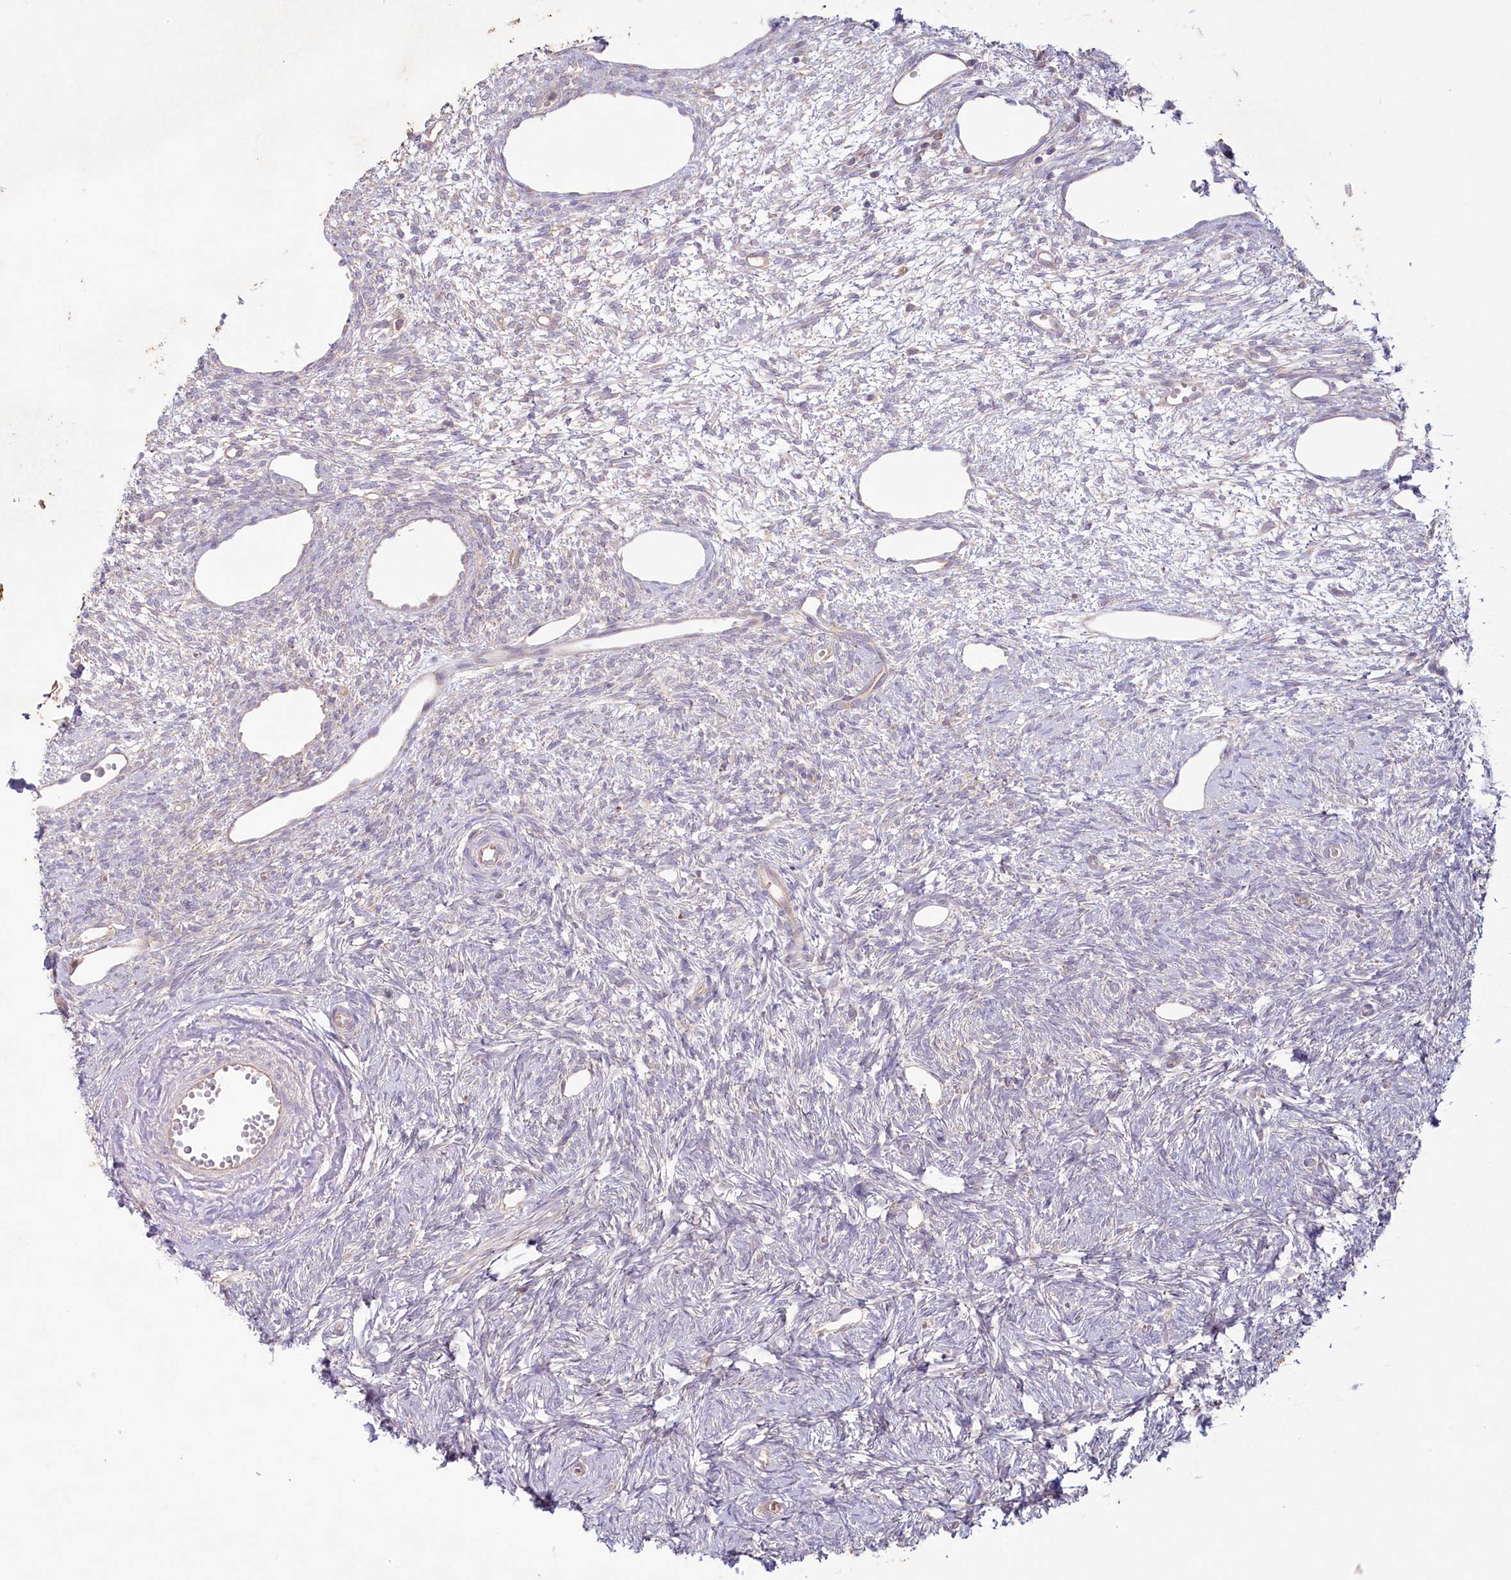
{"staining": {"intensity": "negative", "quantity": "none", "location": "none"}, "tissue": "ovary", "cell_type": "Ovarian stroma cells", "image_type": "normal", "snomed": [{"axis": "morphology", "description": "Normal tissue, NOS"}, {"axis": "topography", "description": "Ovary"}], "caption": "Image shows no significant protein positivity in ovarian stroma cells of benign ovary.", "gene": "TNIP1", "patient": {"sex": "female", "age": 51}}